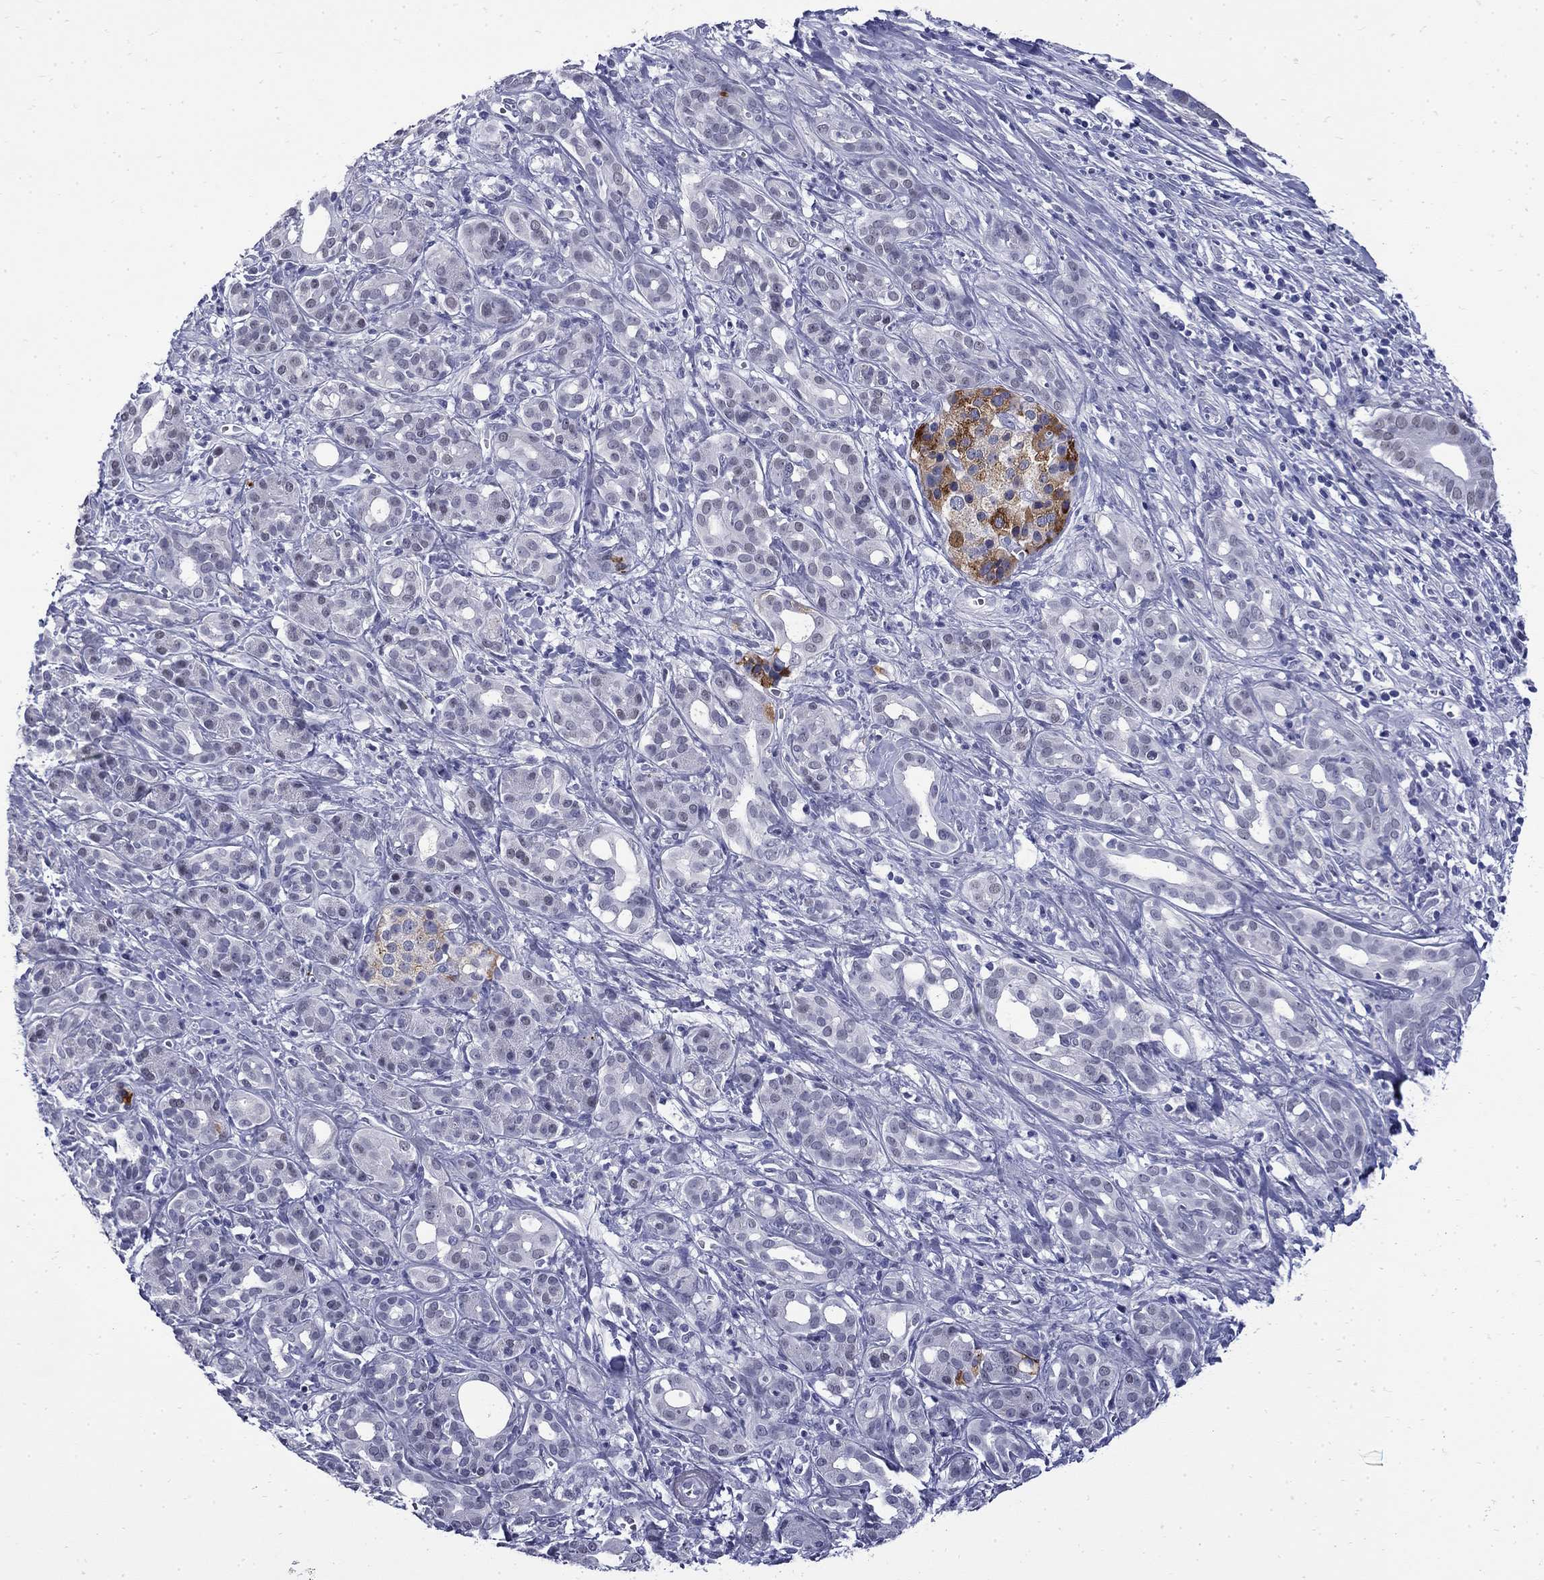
{"staining": {"intensity": "negative", "quantity": "none", "location": "none"}, "tissue": "pancreatic cancer", "cell_type": "Tumor cells", "image_type": "cancer", "snomed": [{"axis": "morphology", "description": "Adenocarcinoma, NOS"}, {"axis": "topography", "description": "Pancreas"}], "caption": "Tumor cells are negative for brown protein staining in adenocarcinoma (pancreatic).", "gene": "MGARP", "patient": {"sex": "male", "age": 61}}